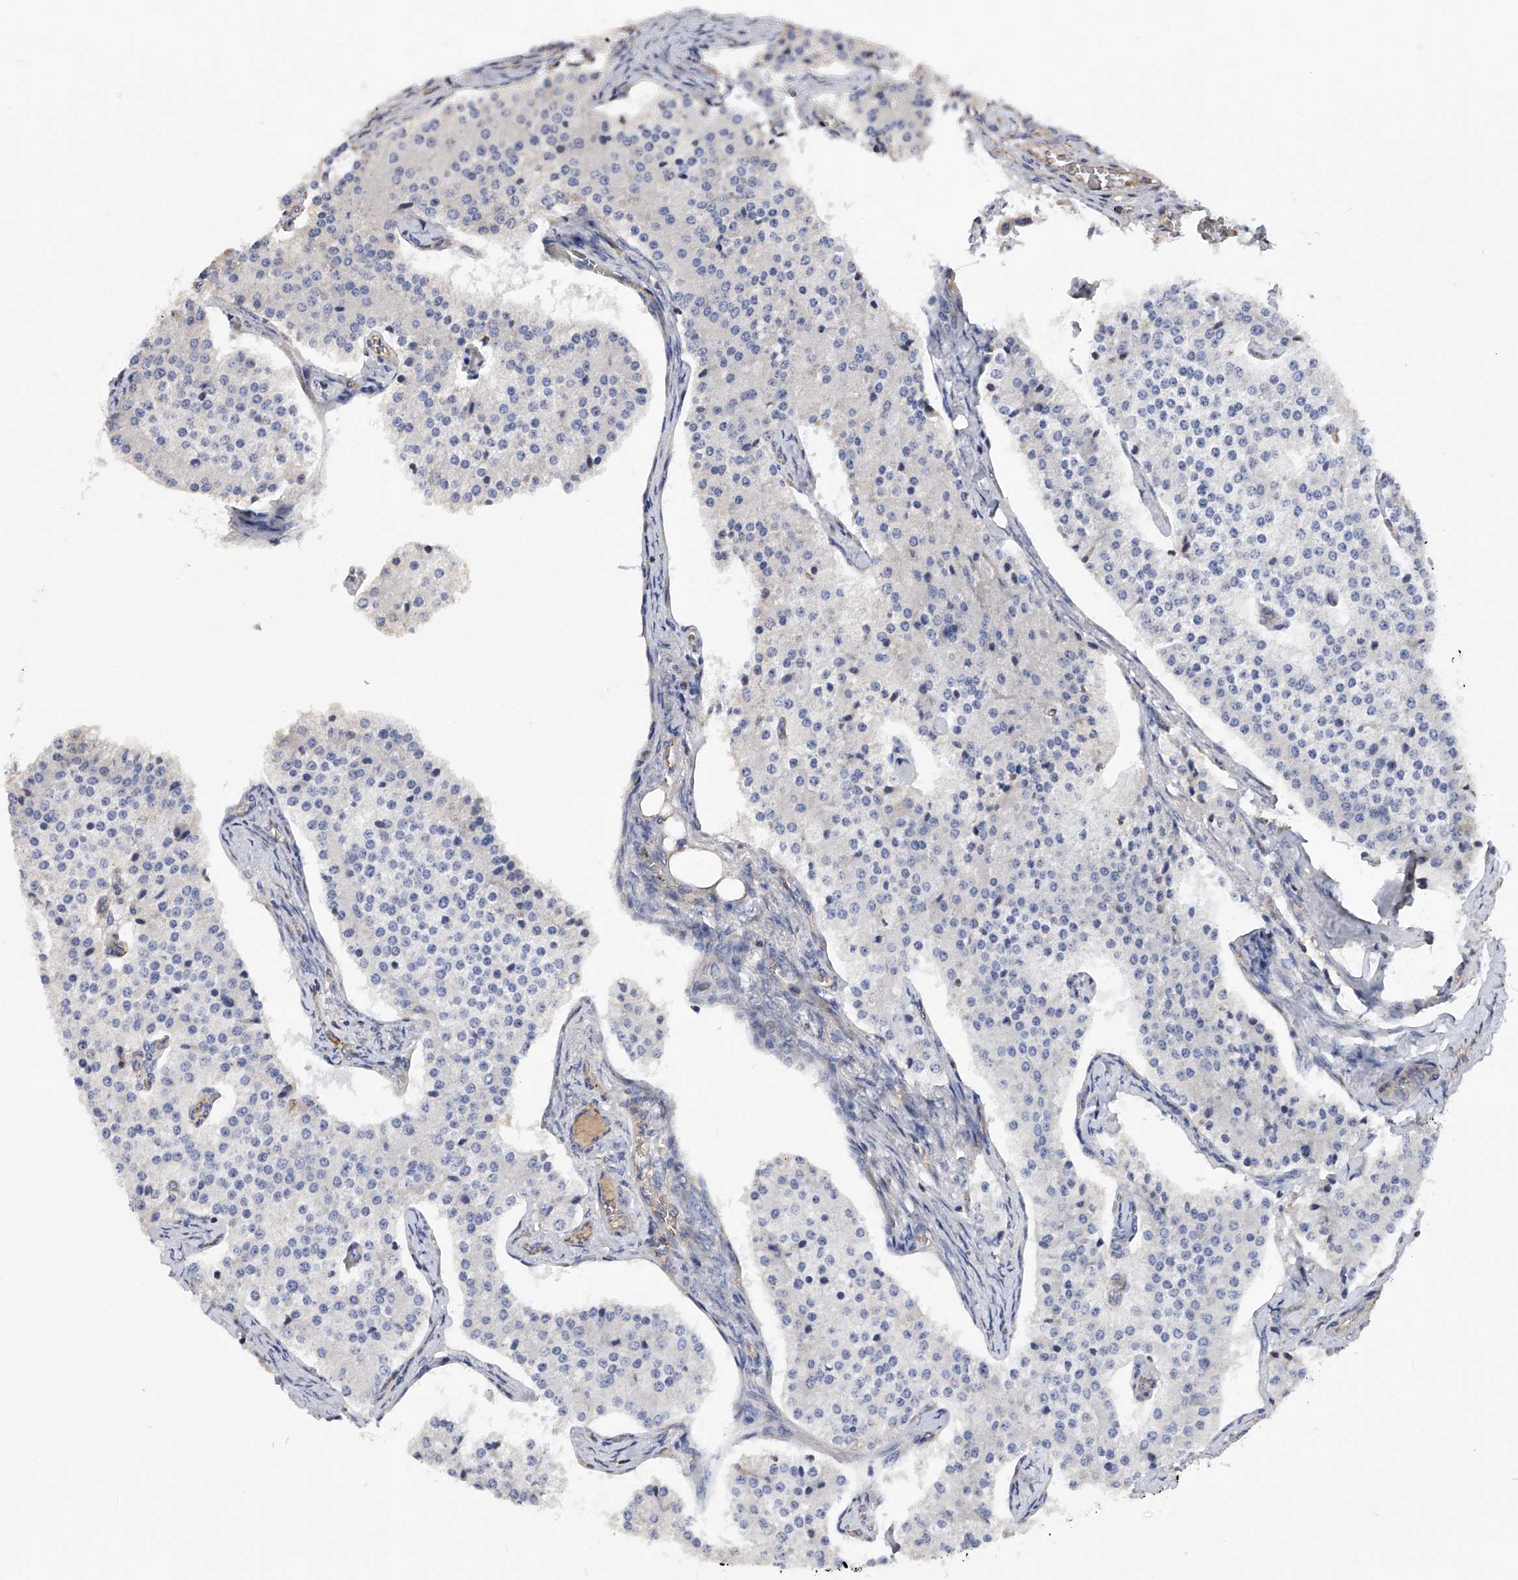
{"staining": {"intensity": "negative", "quantity": "none", "location": "none"}, "tissue": "carcinoid", "cell_type": "Tumor cells", "image_type": "cancer", "snomed": [{"axis": "morphology", "description": "Carcinoid, malignant, NOS"}, {"axis": "topography", "description": "Colon"}], "caption": "This is a micrograph of IHC staining of carcinoid (malignant), which shows no staining in tumor cells.", "gene": "RWDD2A", "patient": {"sex": "female", "age": 52}}